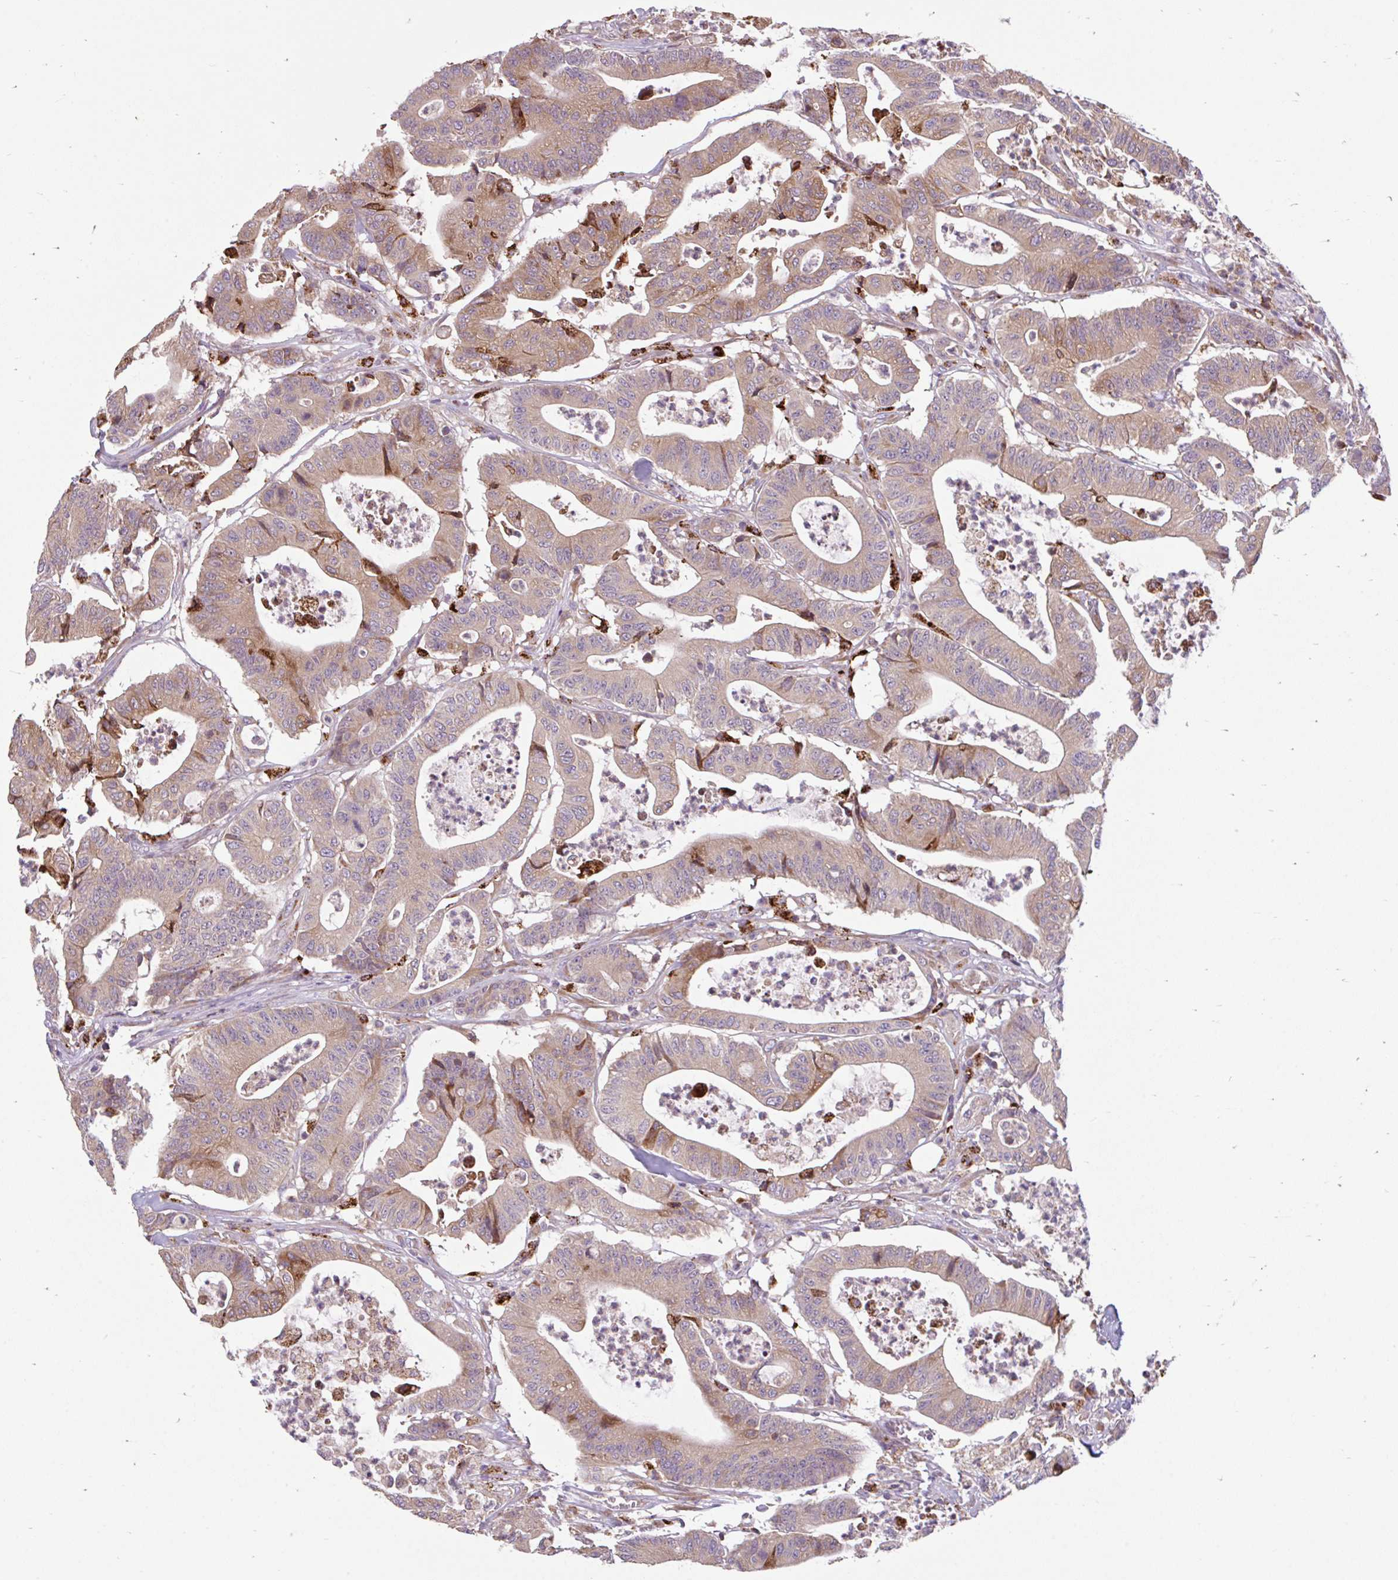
{"staining": {"intensity": "moderate", "quantity": ">75%", "location": "cytoplasmic/membranous"}, "tissue": "colorectal cancer", "cell_type": "Tumor cells", "image_type": "cancer", "snomed": [{"axis": "morphology", "description": "Adenocarcinoma, NOS"}, {"axis": "topography", "description": "Colon"}], "caption": "This is a histology image of immunohistochemistry (IHC) staining of colorectal adenocarcinoma, which shows moderate positivity in the cytoplasmic/membranous of tumor cells.", "gene": "RALBP1", "patient": {"sex": "female", "age": 84}}